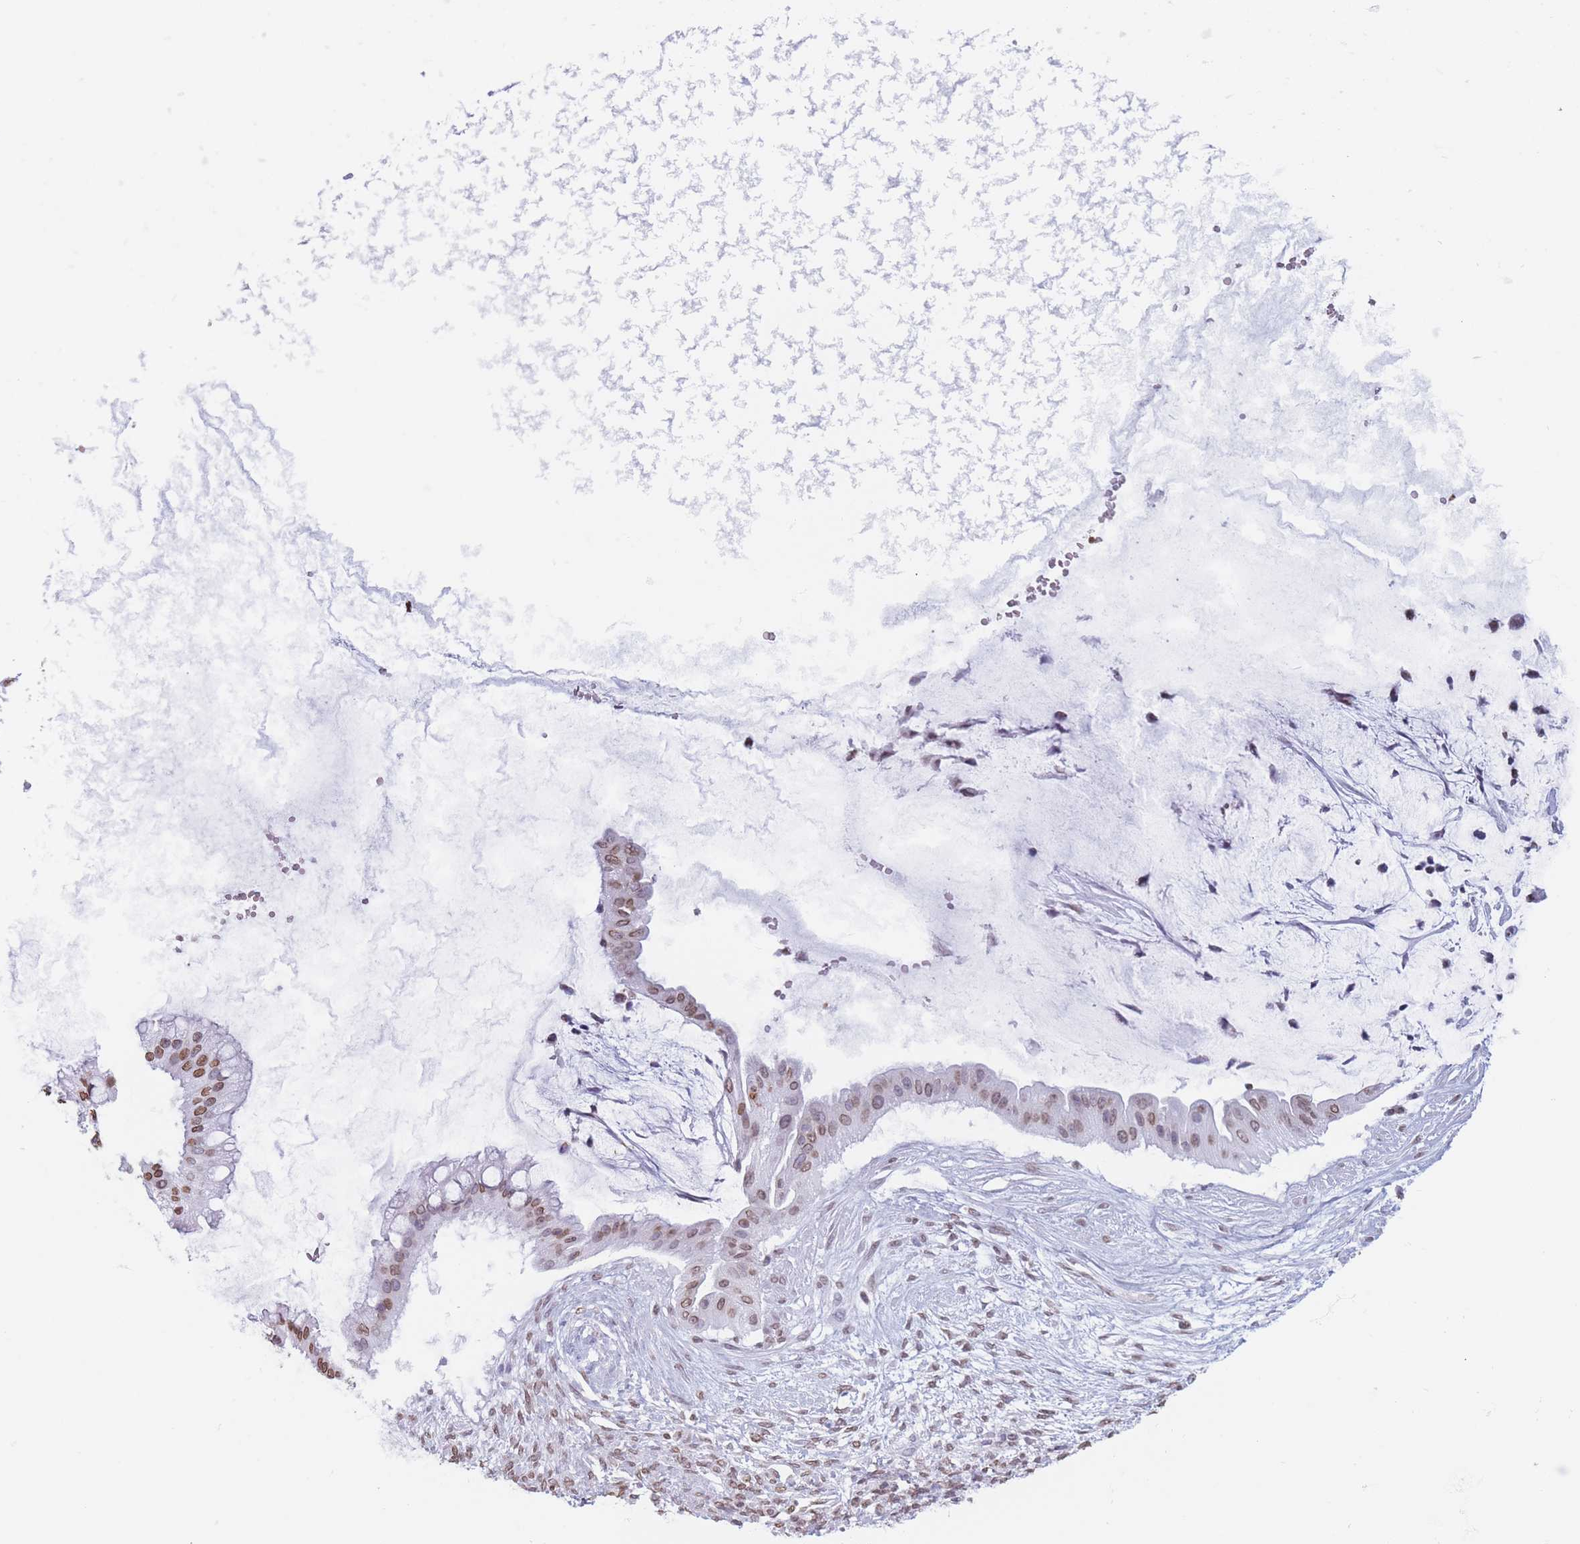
{"staining": {"intensity": "moderate", "quantity": "25%-75%", "location": "cytoplasmic/membranous,nuclear"}, "tissue": "ovarian cancer", "cell_type": "Tumor cells", "image_type": "cancer", "snomed": [{"axis": "morphology", "description": "Cystadenocarcinoma, mucinous, NOS"}, {"axis": "topography", "description": "Ovary"}], "caption": "About 25%-75% of tumor cells in ovarian mucinous cystadenocarcinoma reveal moderate cytoplasmic/membranous and nuclear protein expression as visualized by brown immunohistochemical staining.", "gene": "RYK", "patient": {"sex": "female", "age": 73}}